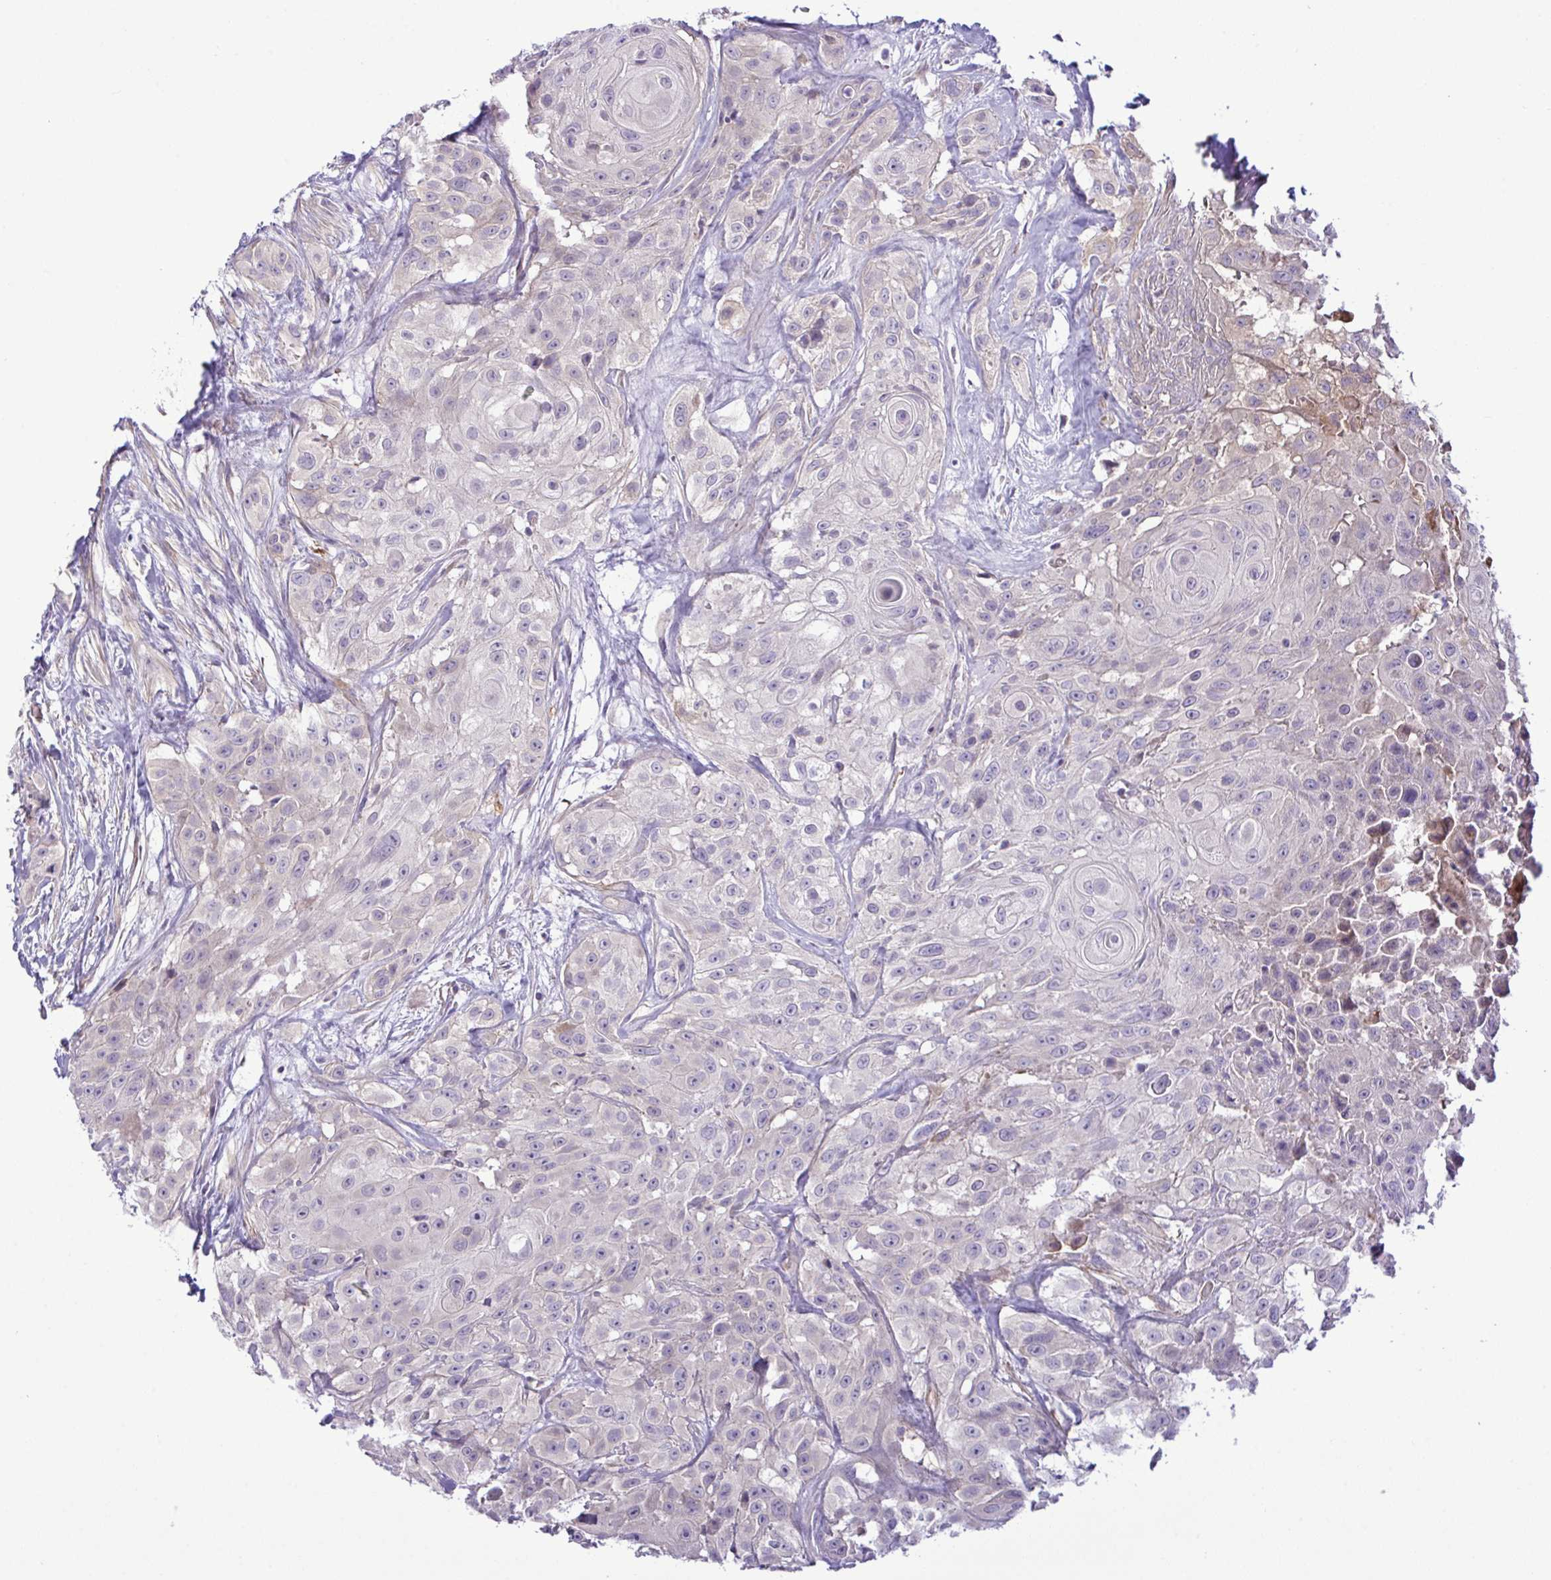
{"staining": {"intensity": "negative", "quantity": "none", "location": "none"}, "tissue": "head and neck cancer", "cell_type": "Tumor cells", "image_type": "cancer", "snomed": [{"axis": "morphology", "description": "Squamous cell carcinoma, NOS"}, {"axis": "topography", "description": "Head-Neck"}], "caption": "Immunohistochemistry (IHC) image of head and neck squamous cell carcinoma stained for a protein (brown), which reveals no positivity in tumor cells.", "gene": "SYNPO2L", "patient": {"sex": "male", "age": 83}}